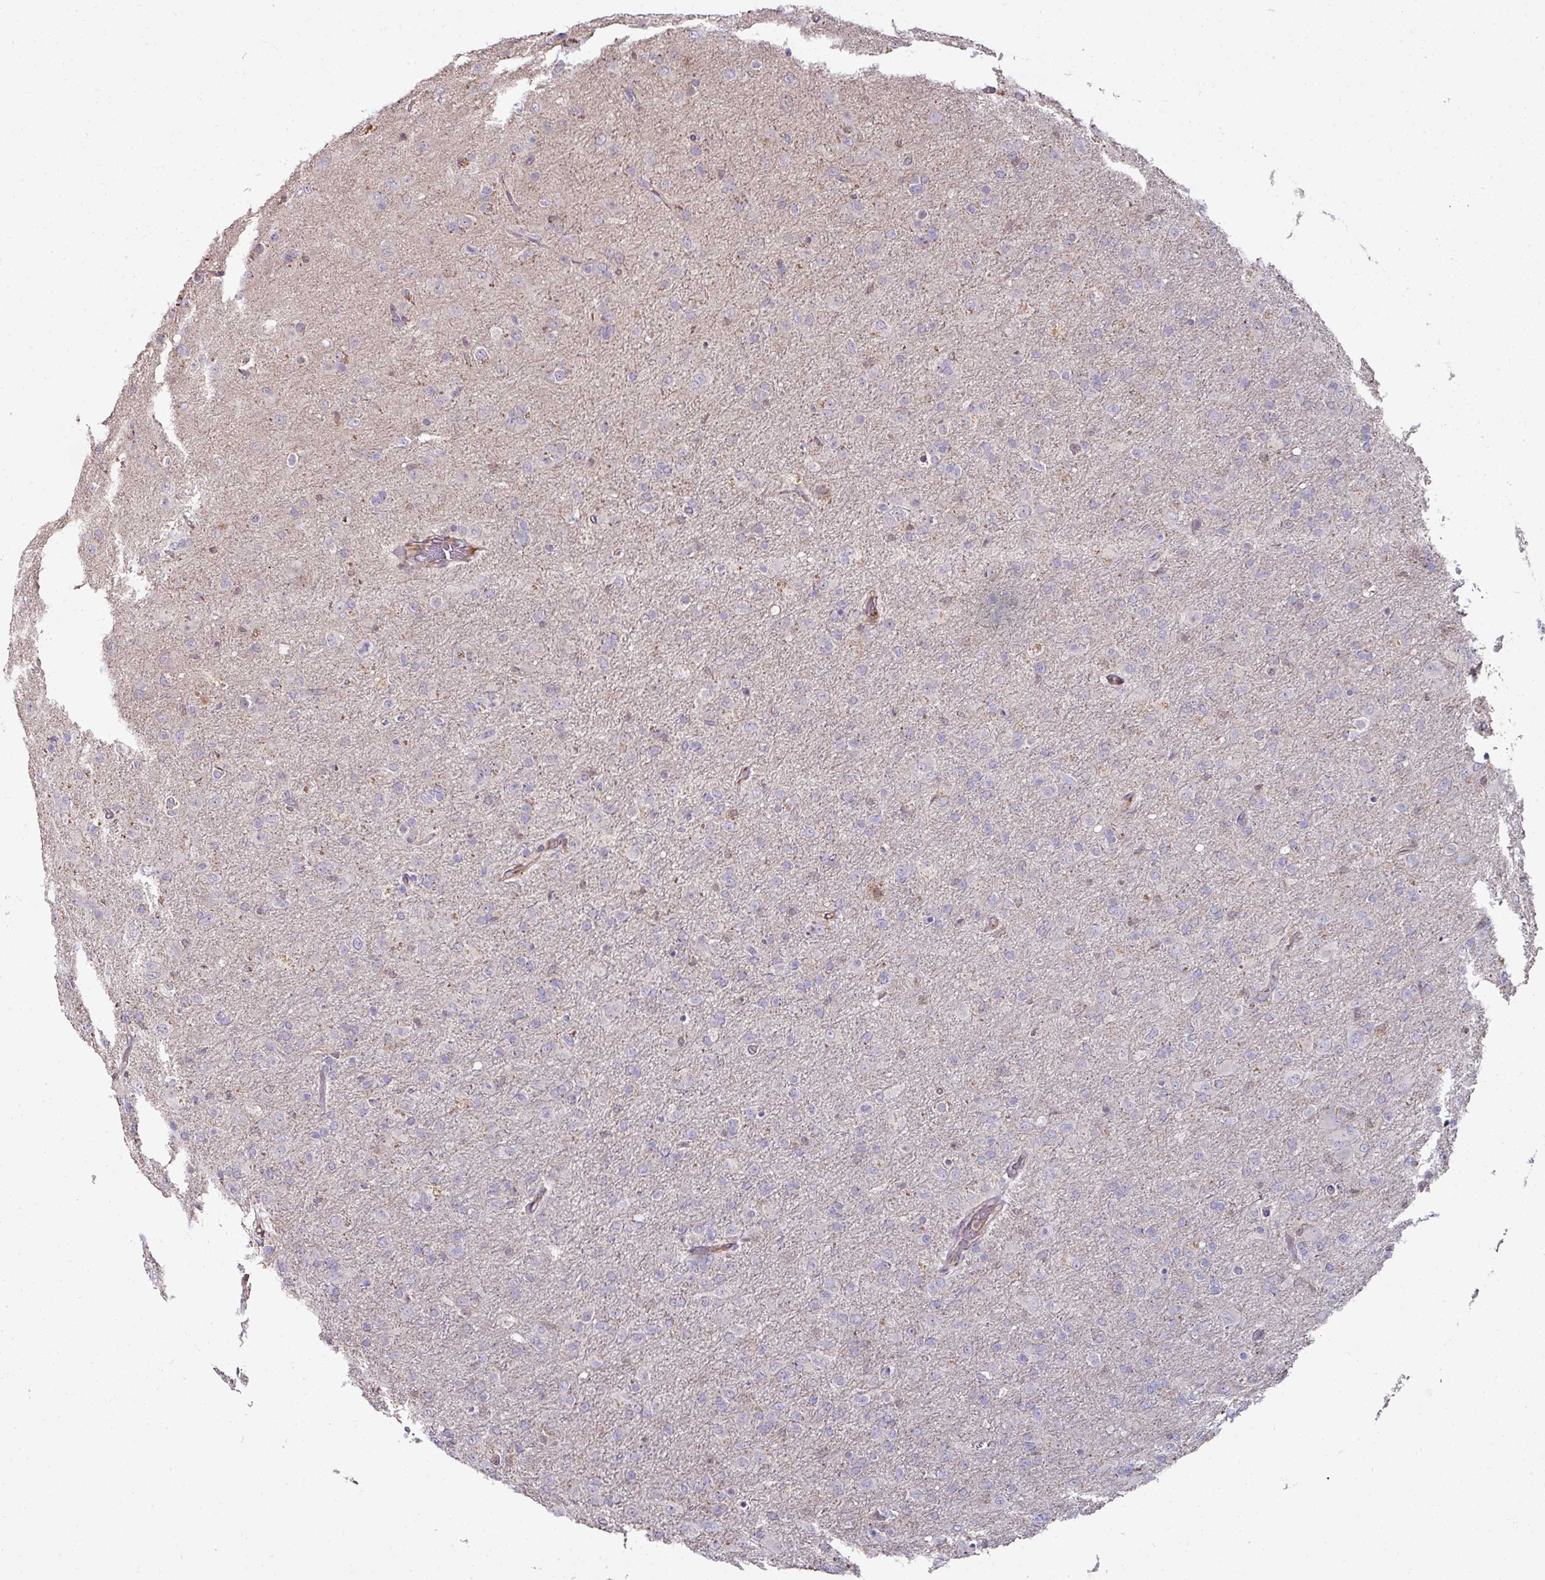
{"staining": {"intensity": "negative", "quantity": "none", "location": "none"}, "tissue": "glioma", "cell_type": "Tumor cells", "image_type": "cancer", "snomed": [{"axis": "morphology", "description": "Glioma, malignant, Low grade"}, {"axis": "topography", "description": "Brain"}], "caption": "Malignant low-grade glioma stained for a protein using IHC reveals no expression tumor cells.", "gene": "CTDSP2", "patient": {"sex": "male", "age": 65}}